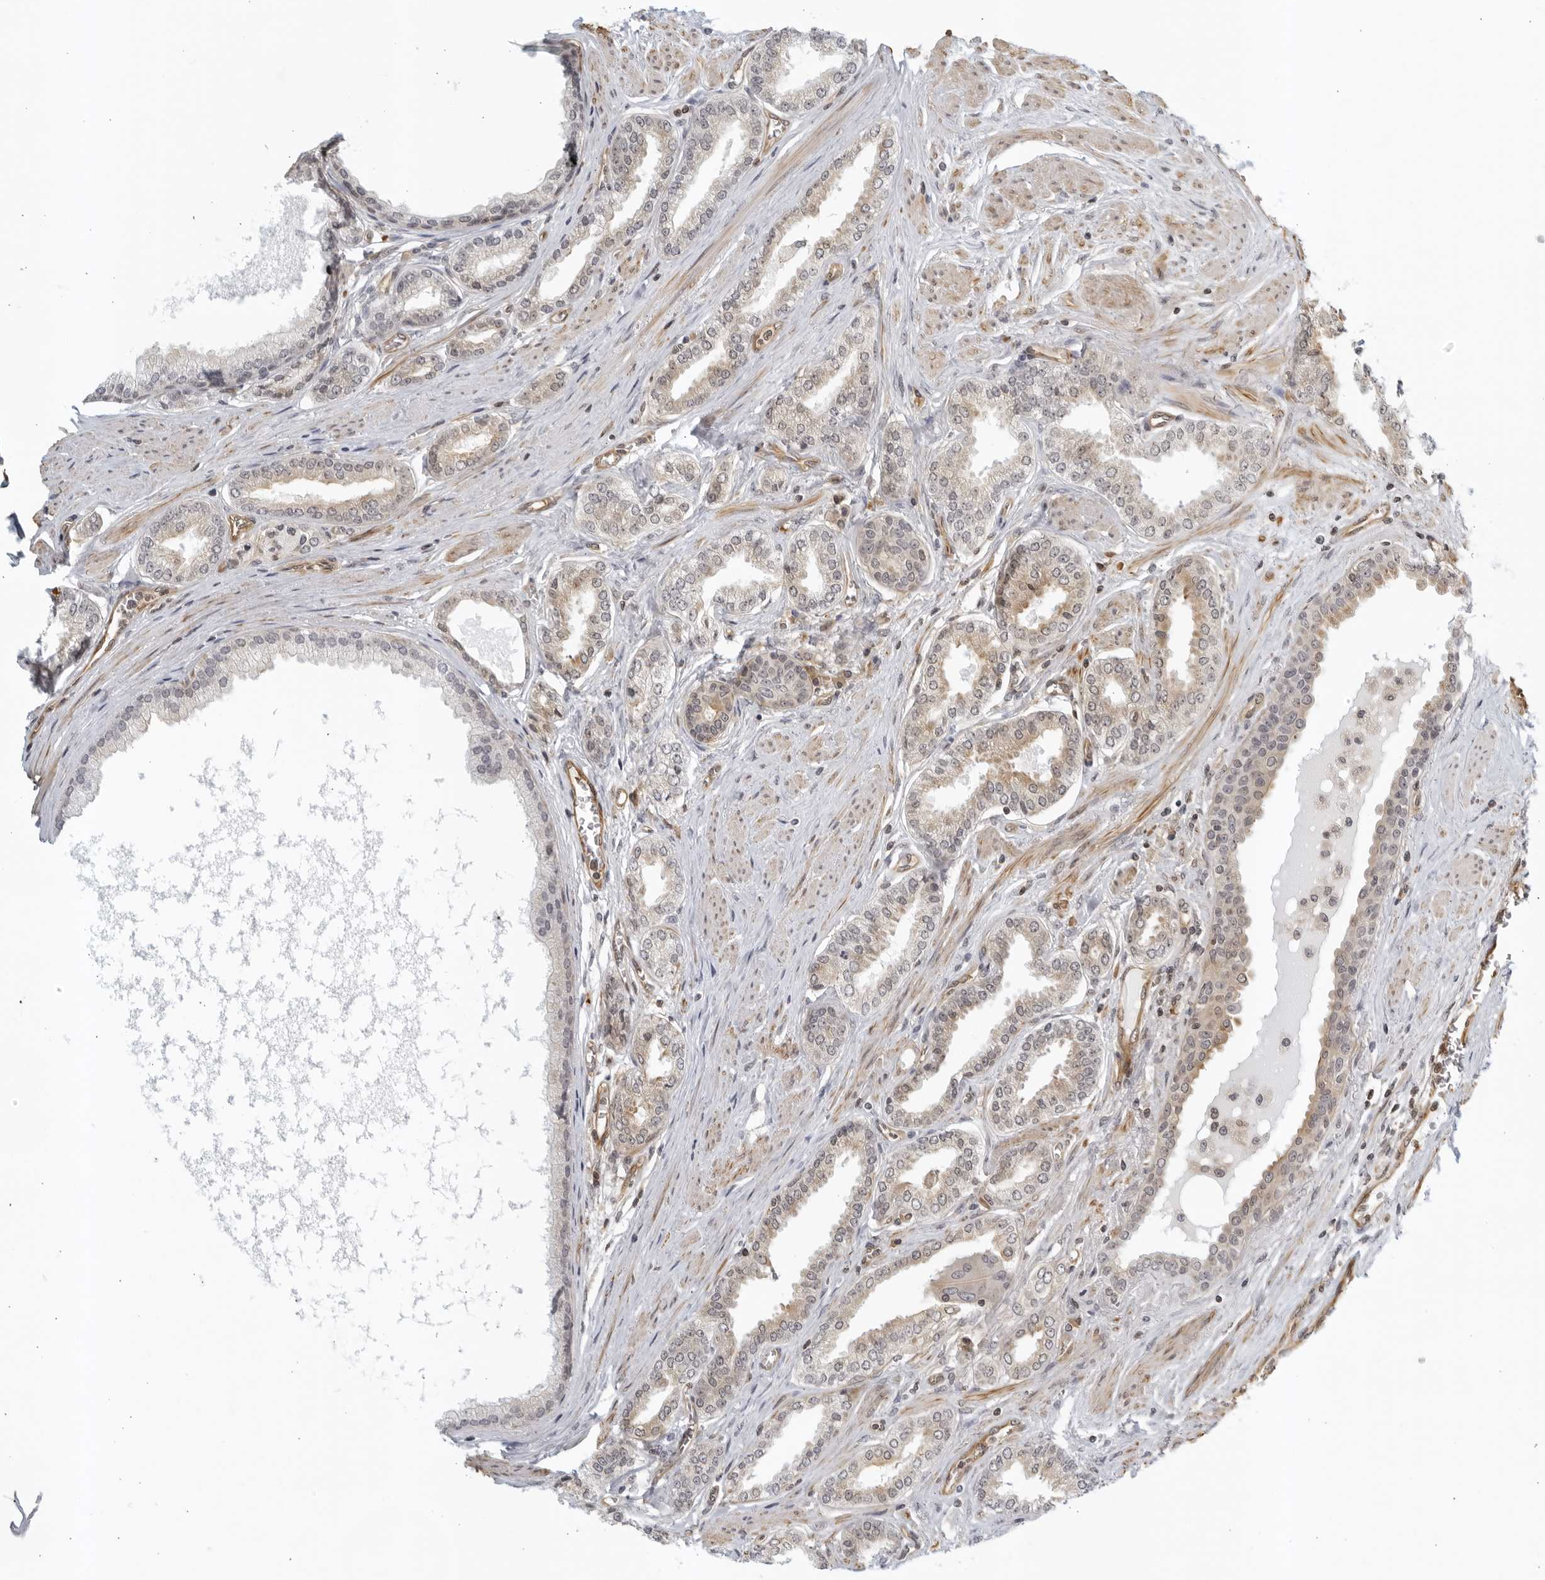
{"staining": {"intensity": "negative", "quantity": "none", "location": "none"}, "tissue": "prostate cancer", "cell_type": "Tumor cells", "image_type": "cancer", "snomed": [{"axis": "morphology", "description": "Adenocarcinoma, Low grade"}, {"axis": "topography", "description": "Prostate"}], "caption": "Immunohistochemistry of human prostate cancer (low-grade adenocarcinoma) demonstrates no positivity in tumor cells.", "gene": "SERTAD4", "patient": {"sex": "male", "age": 63}}